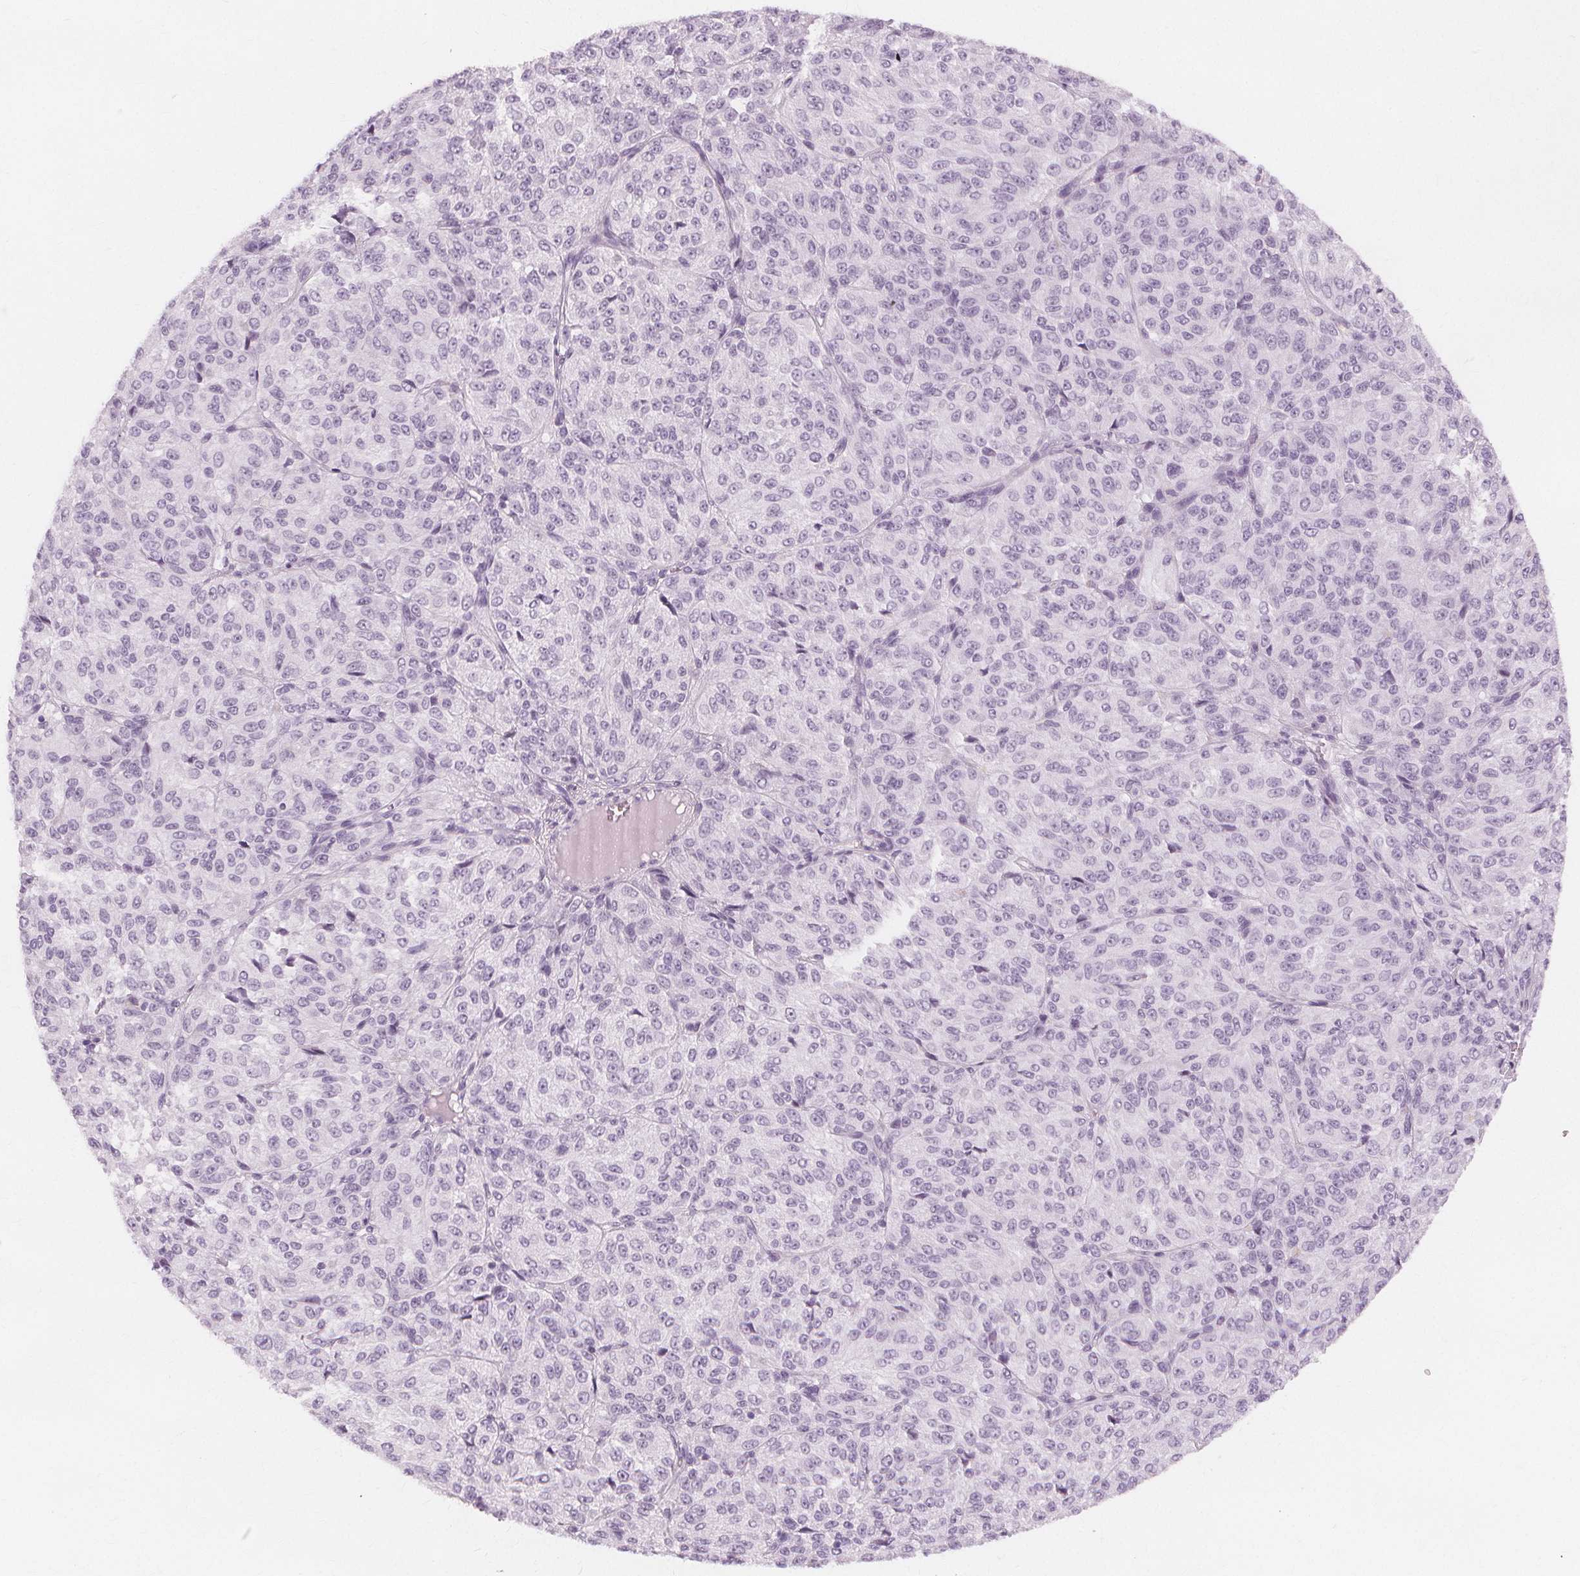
{"staining": {"intensity": "negative", "quantity": "none", "location": "none"}, "tissue": "melanoma", "cell_type": "Tumor cells", "image_type": "cancer", "snomed": [{"axis": "morphology", "description": "Malignant melanoma, Metastatic site"}, {"axis": "topography", "description": "Brain"}], "caption": "Immunohistochemistry (IHC) micrograph of neoplastic tissue: melanoma stained with DAB (3,3'-diaminobenzidine) exhibits no significant protein expression in tumor cells.", "gene": "TFF1", "patient": {"sex": "female", "age": 56}}